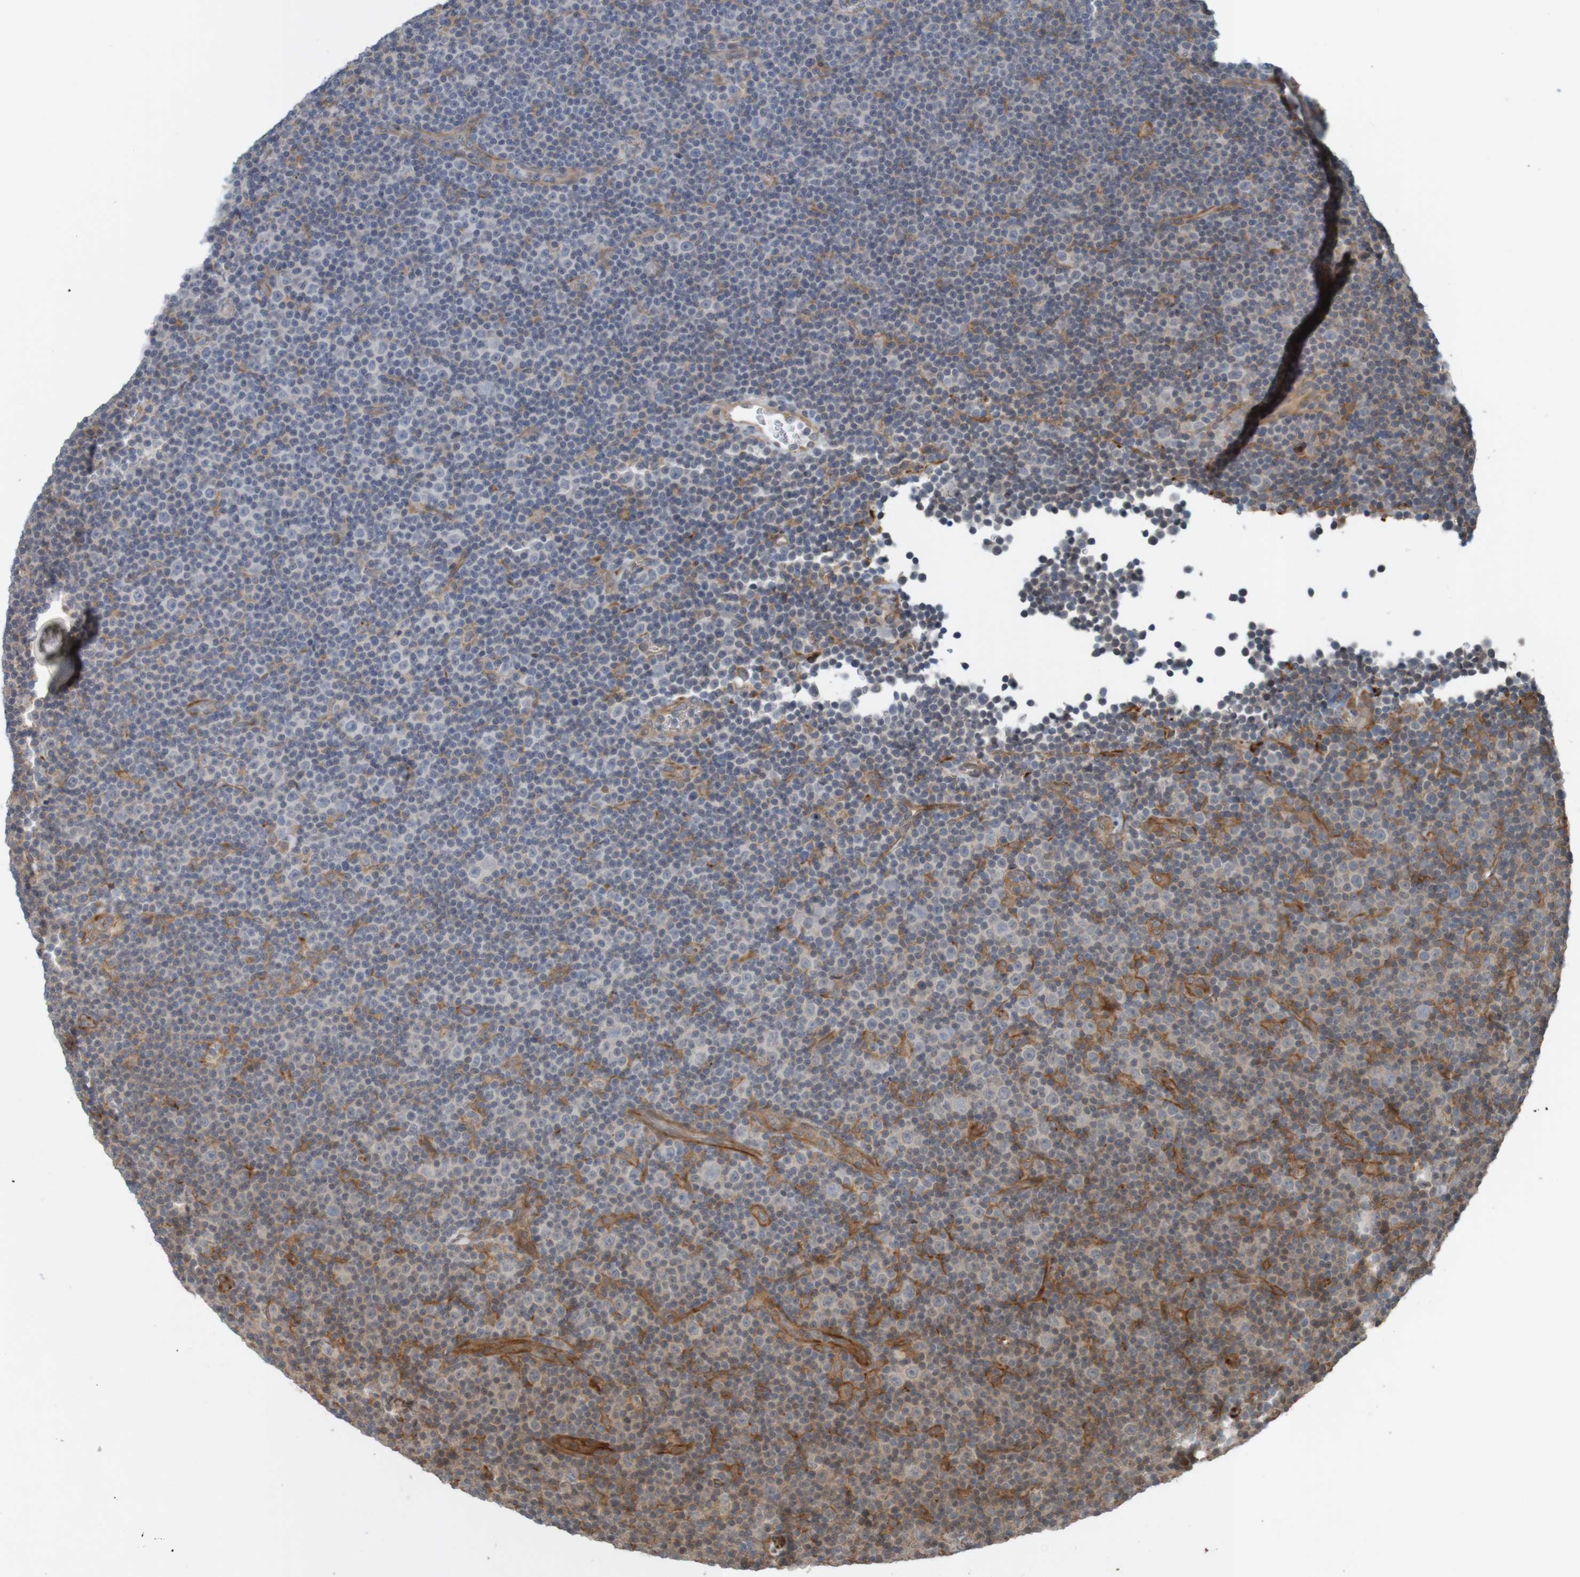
{"staining": {"intensity": "moderate", "quantity": "<25%", "location": "cytoplasmic/membranous"}, "tissue": "lymphoma", "cell_type": "Tumor cells", "image_type": "cancer", "snomed": [{"axis": "morphology", "description": "Malignant lymphoma, non-Hodgkin's type, Low grade"}, {"axis": "topography", "description": "Lymph node"}], "caption": "IHC (DAB (3,3'-diaminobenzidine)) staining of lymphoma exhibits moderate cytoplasmic/membranous protein expression in about <25% of tumor cells. Nuclei are stained in blue.", "gene": "ARHGEF11", "patient": {"sex": "female", "age": 67}}